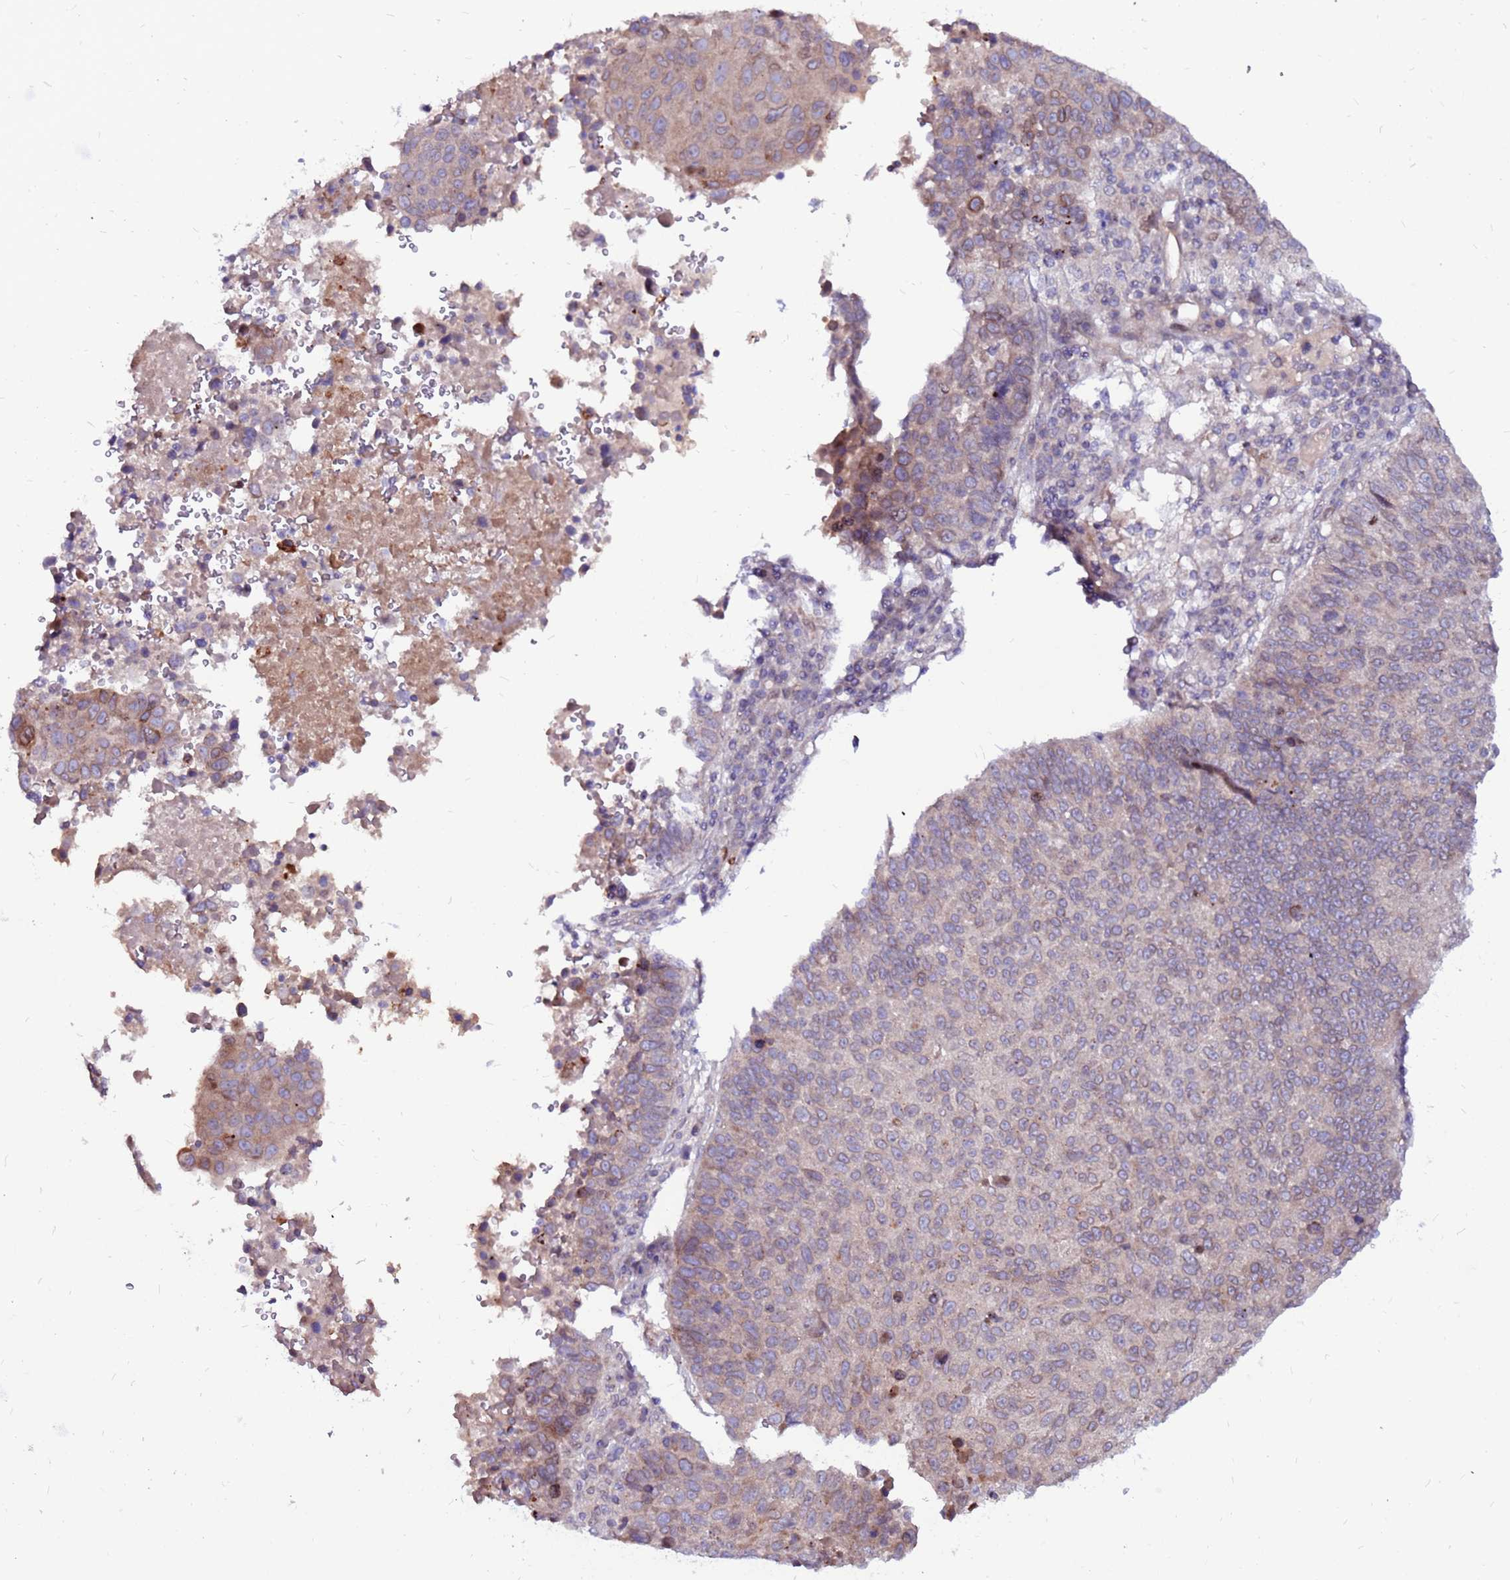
{"staining": {"intensity": "weak", "quantity": "<25%", "location": "cytoplasmic/membranous"}, "tissue": "lung cancer", "cell_type": "Tumor cells", "image_type": "cancer", "snomed": [{"axis": "morphology", "description": "Squamous cell carcinoma, NOS"}, {"axis": "topography", "description": "Lung"}], "caption": "Immunohistochemical staining of human lung cancer displays no significant positivity in tumor cells. Brightfield microscopy of immunohistochemistry (IHC) stained with DAB (brown) and hematoxylin (blue), captured at high magnification.", "gene": "CCDC71", "patient": {"sex": "male", "age": 73}}